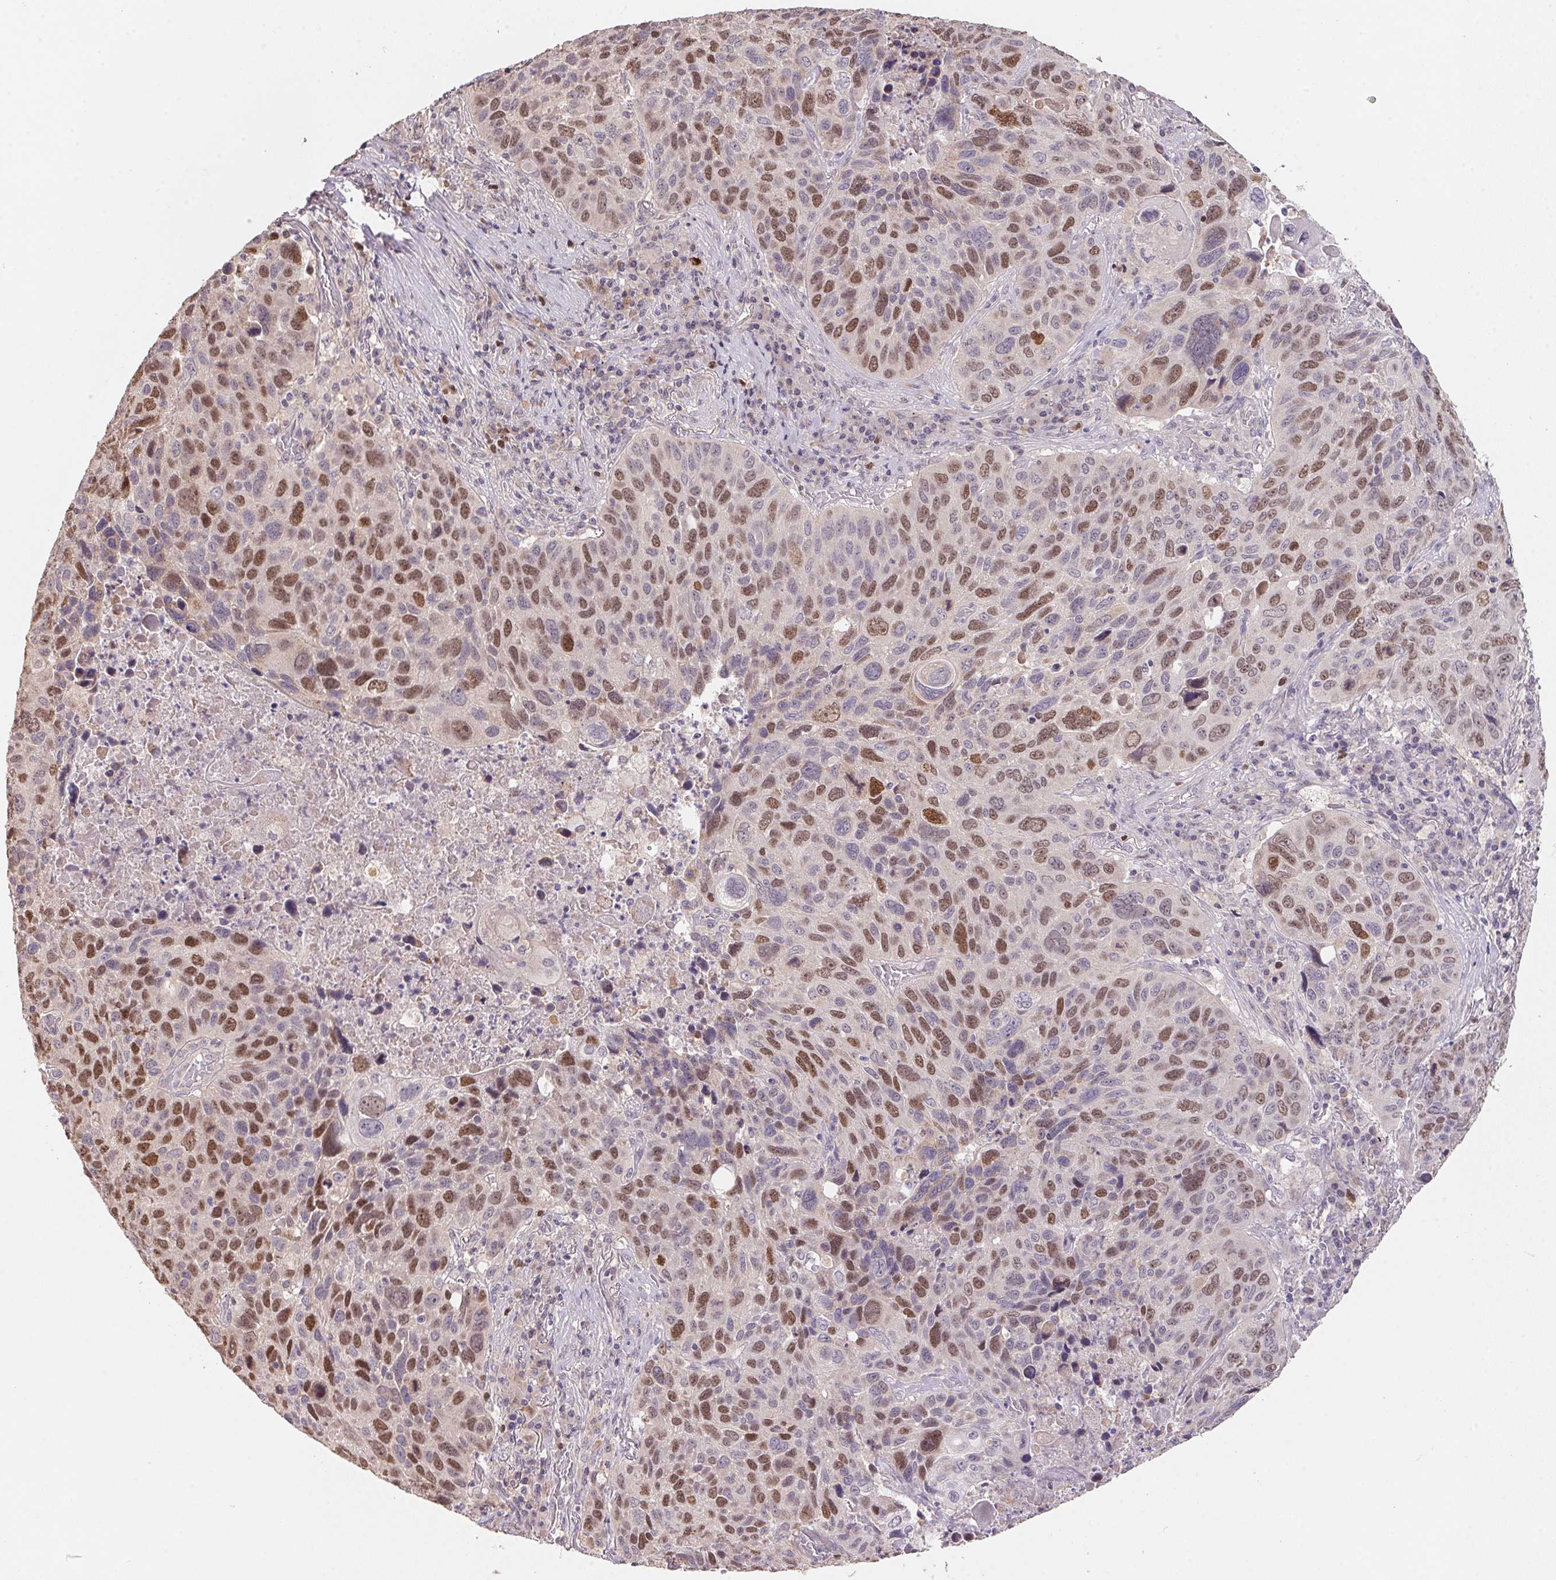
{"staining": {"intensity": "strong", "quantity": "25%-75%", "location": "nuclear"}, "tissue": "lung cancer", "cell_type": "Tumor cells", "image_type": "cancer", "snomed": [{"axis": "morphology", "description": "Squamous cell carcinoma, NOS"}, {"axis": "topography", "description": "Lung"}], "caption": "An immunohistochemistry (IHC) micrograph of tumor tissue is shown. Protein staining in brown labels strong nuclear positivity in lung cancer (squamous cell carcinoma) within tumor cells. (DAB (3,3'-diaminobenzidine) IHC, brown staining for protein, blue staining for nuclei).", "gene": "KIFC1", "patient": {"sex": "male", "age": 68}}